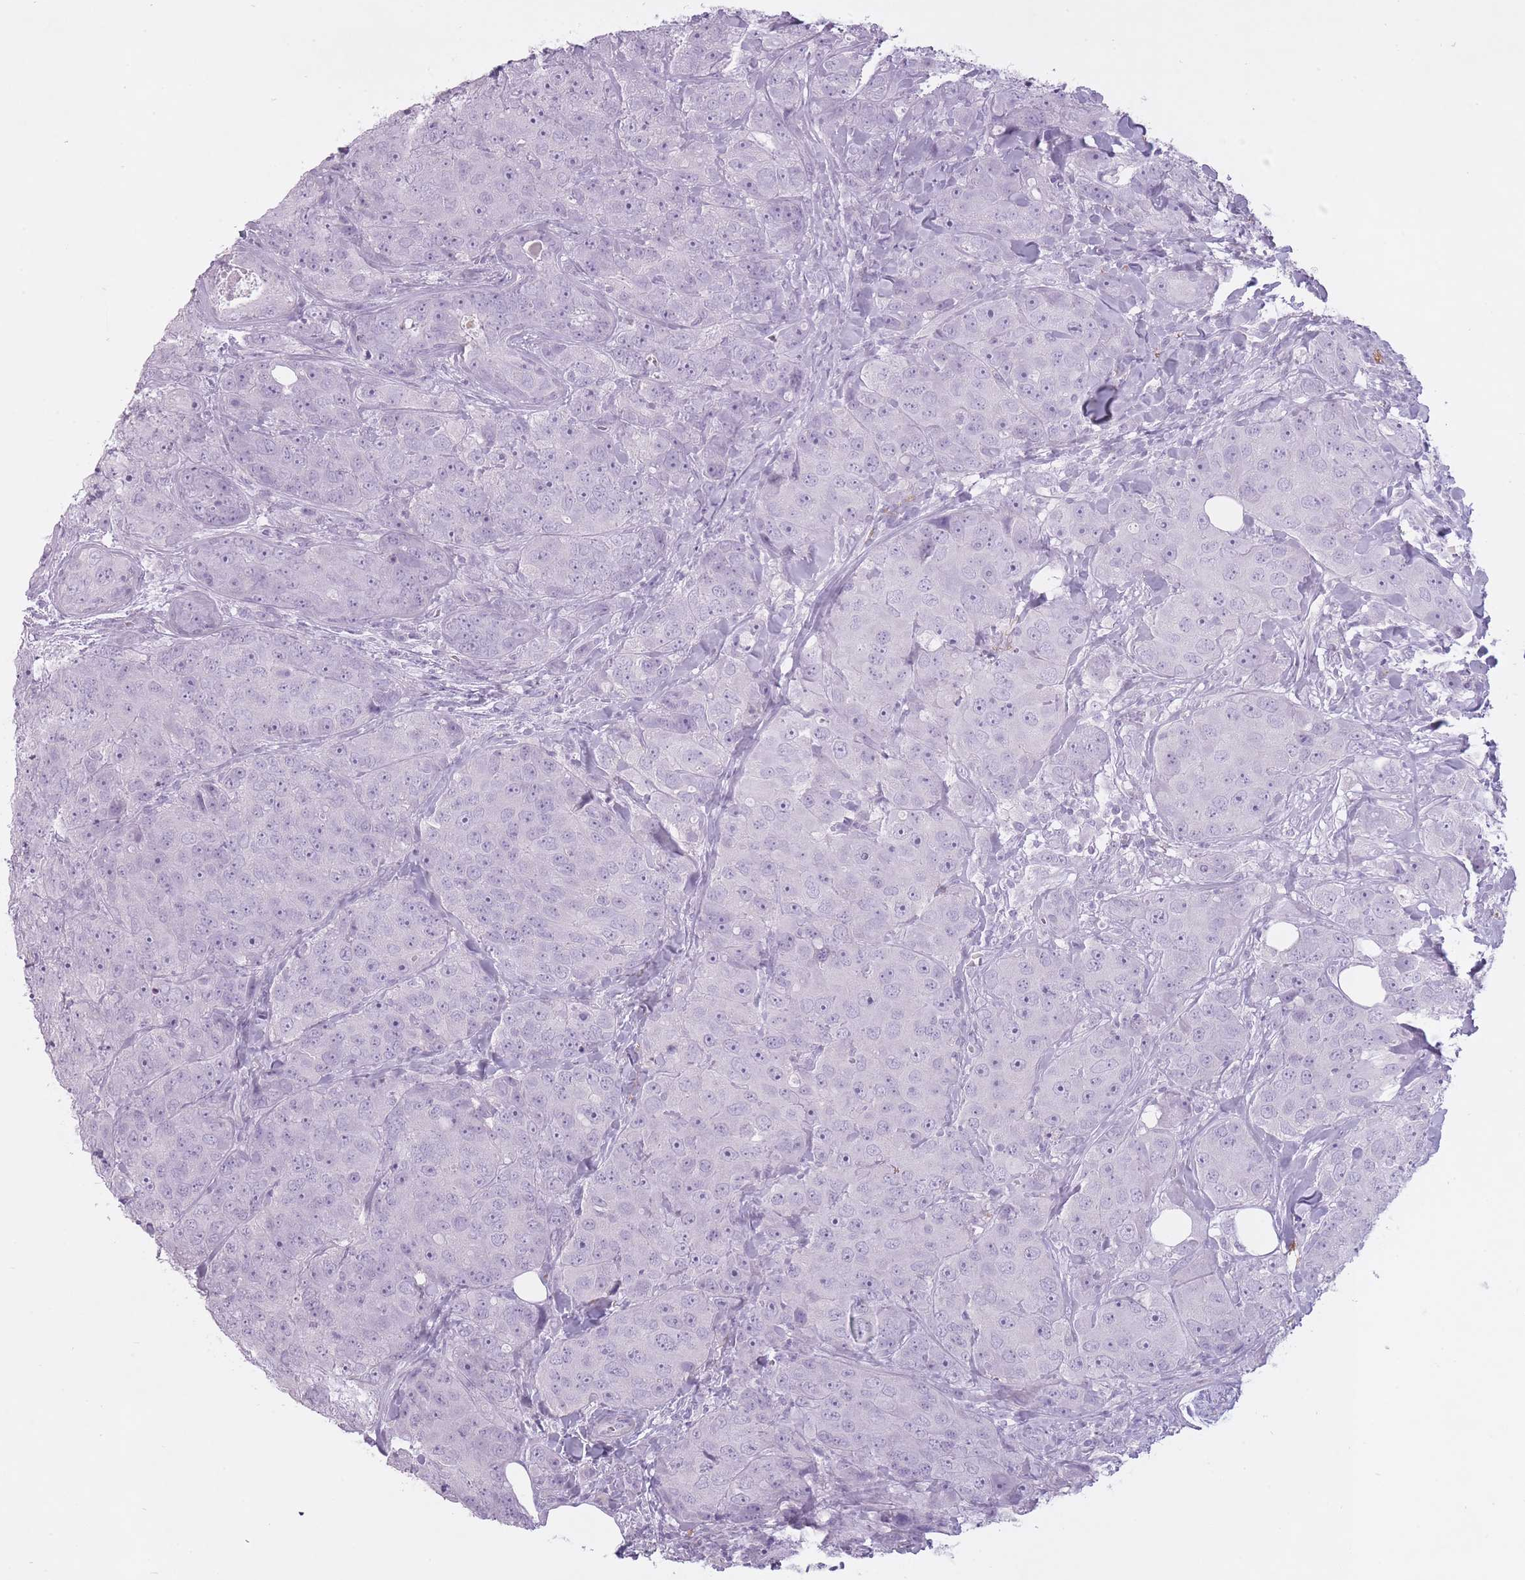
{"staining": {"intensity": "negative", "quantity": "none", "location": "none"}, "tissue": "breast cancer", "cell_type": "Tumor cells", "image_type": "cancer", "snomed": [{"axis": "morphology", "description": "Duct carcinoma"}, {"axis": "topography", "description": "Breast"}], "caption": "IHC image of neoplastic tissue: human intraductal carcinoma (breast) stained with DAB shows no significant protein positivity in tumor cells.", "gene": "RFX4", "patient": {"sex": "female", "age": 43}}